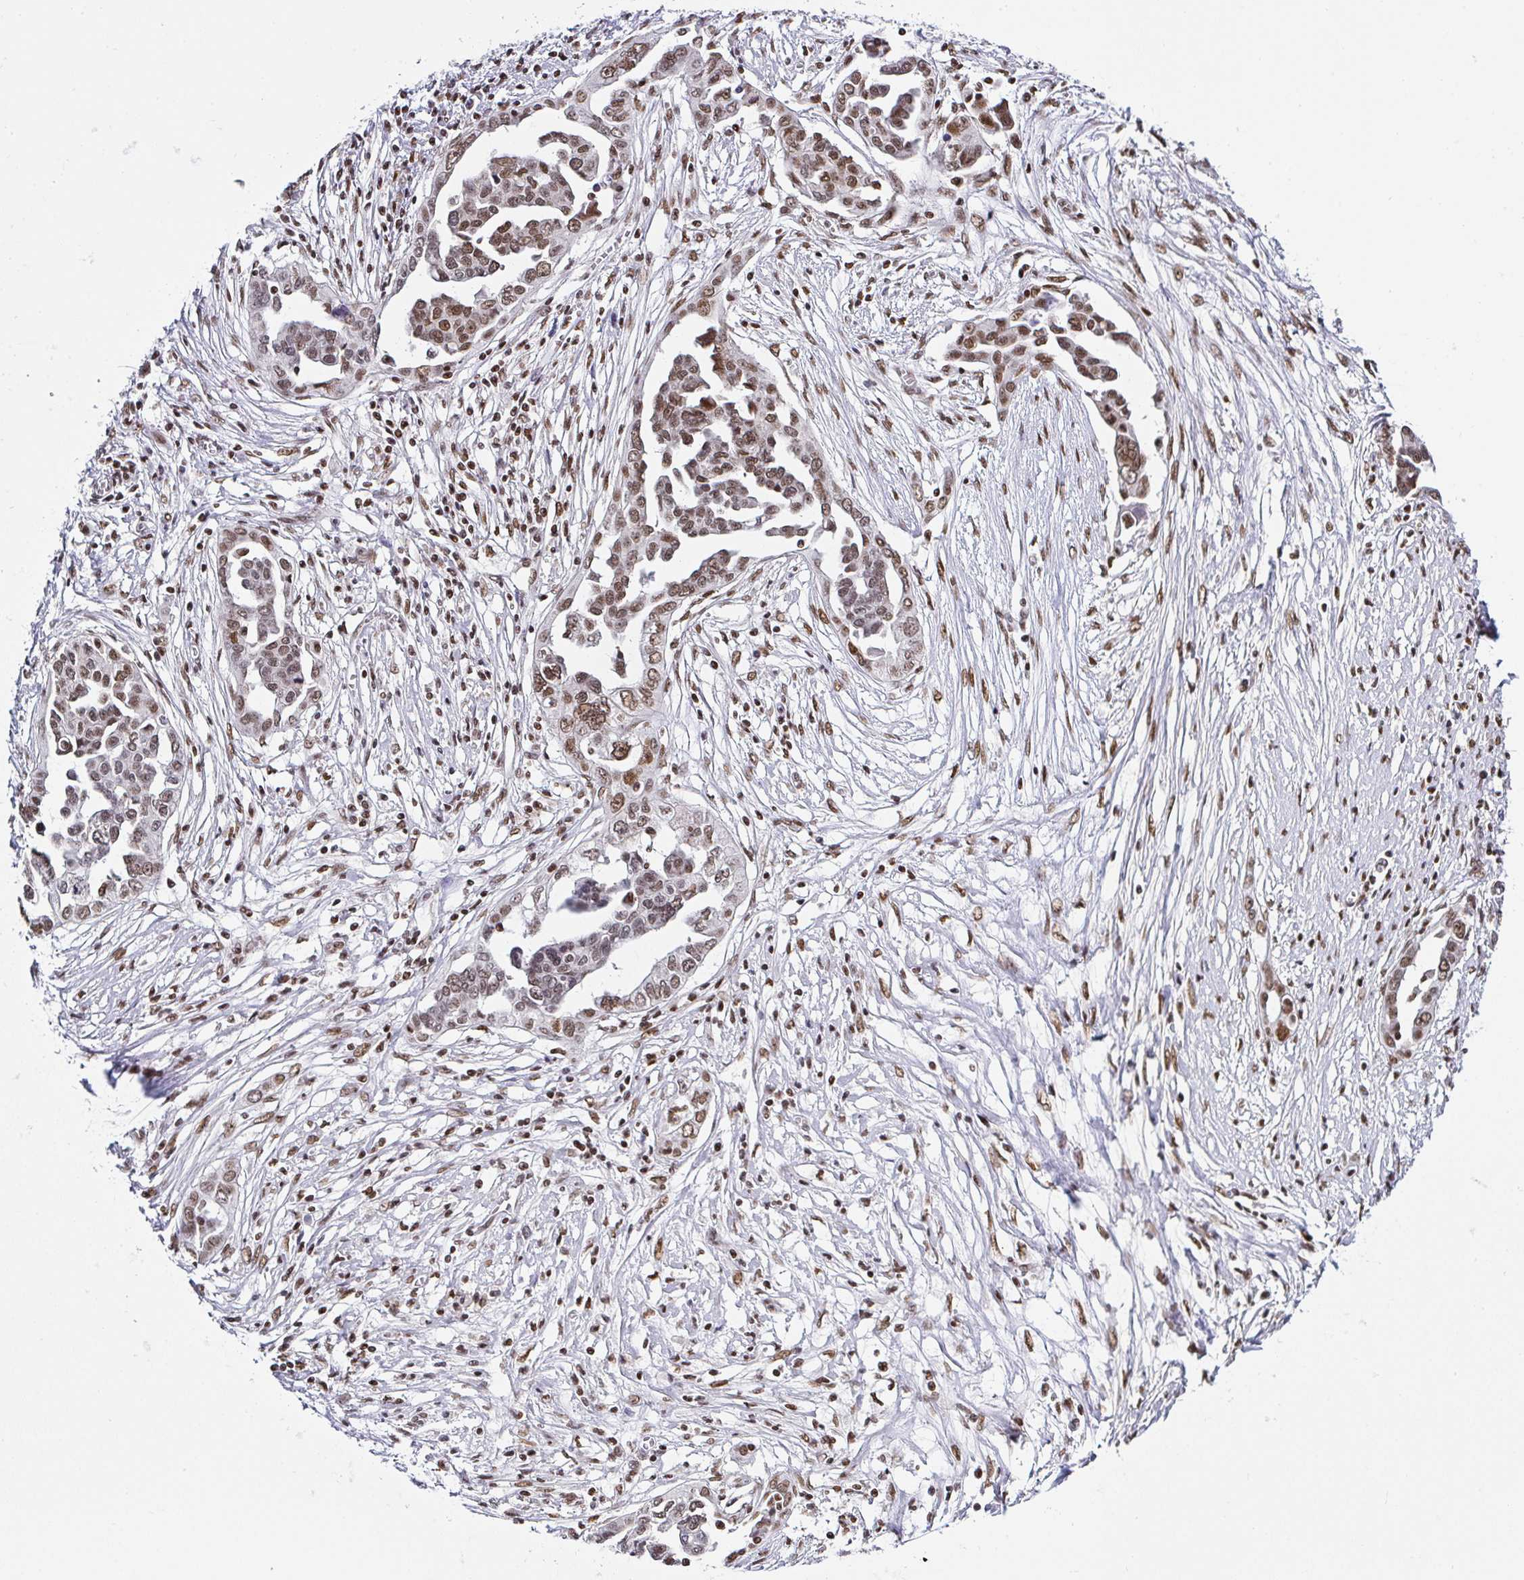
{"staining": {"intensity": "moderate", "quantity": ">75%", "location": "nuclear"}, "tissue": "ovarian cancer", "cell_type": "Tumor cells", "image_type": "cancer", "snomed": [{"axis": "morphology", "description": "Cystadenocarcinoma, serous, NOS"}, {"axis": "topography", "description": "Ovary"}], "caption": "IHC photomicrograph of ovarian serous cystadenocarcinoma stained for a protein (brown), which exhibits medium levels of moderate nuclear expression in approximately >75% of tumor cells.", "gene": "DR1", "patient": {"sex": "female", "age": 59}}